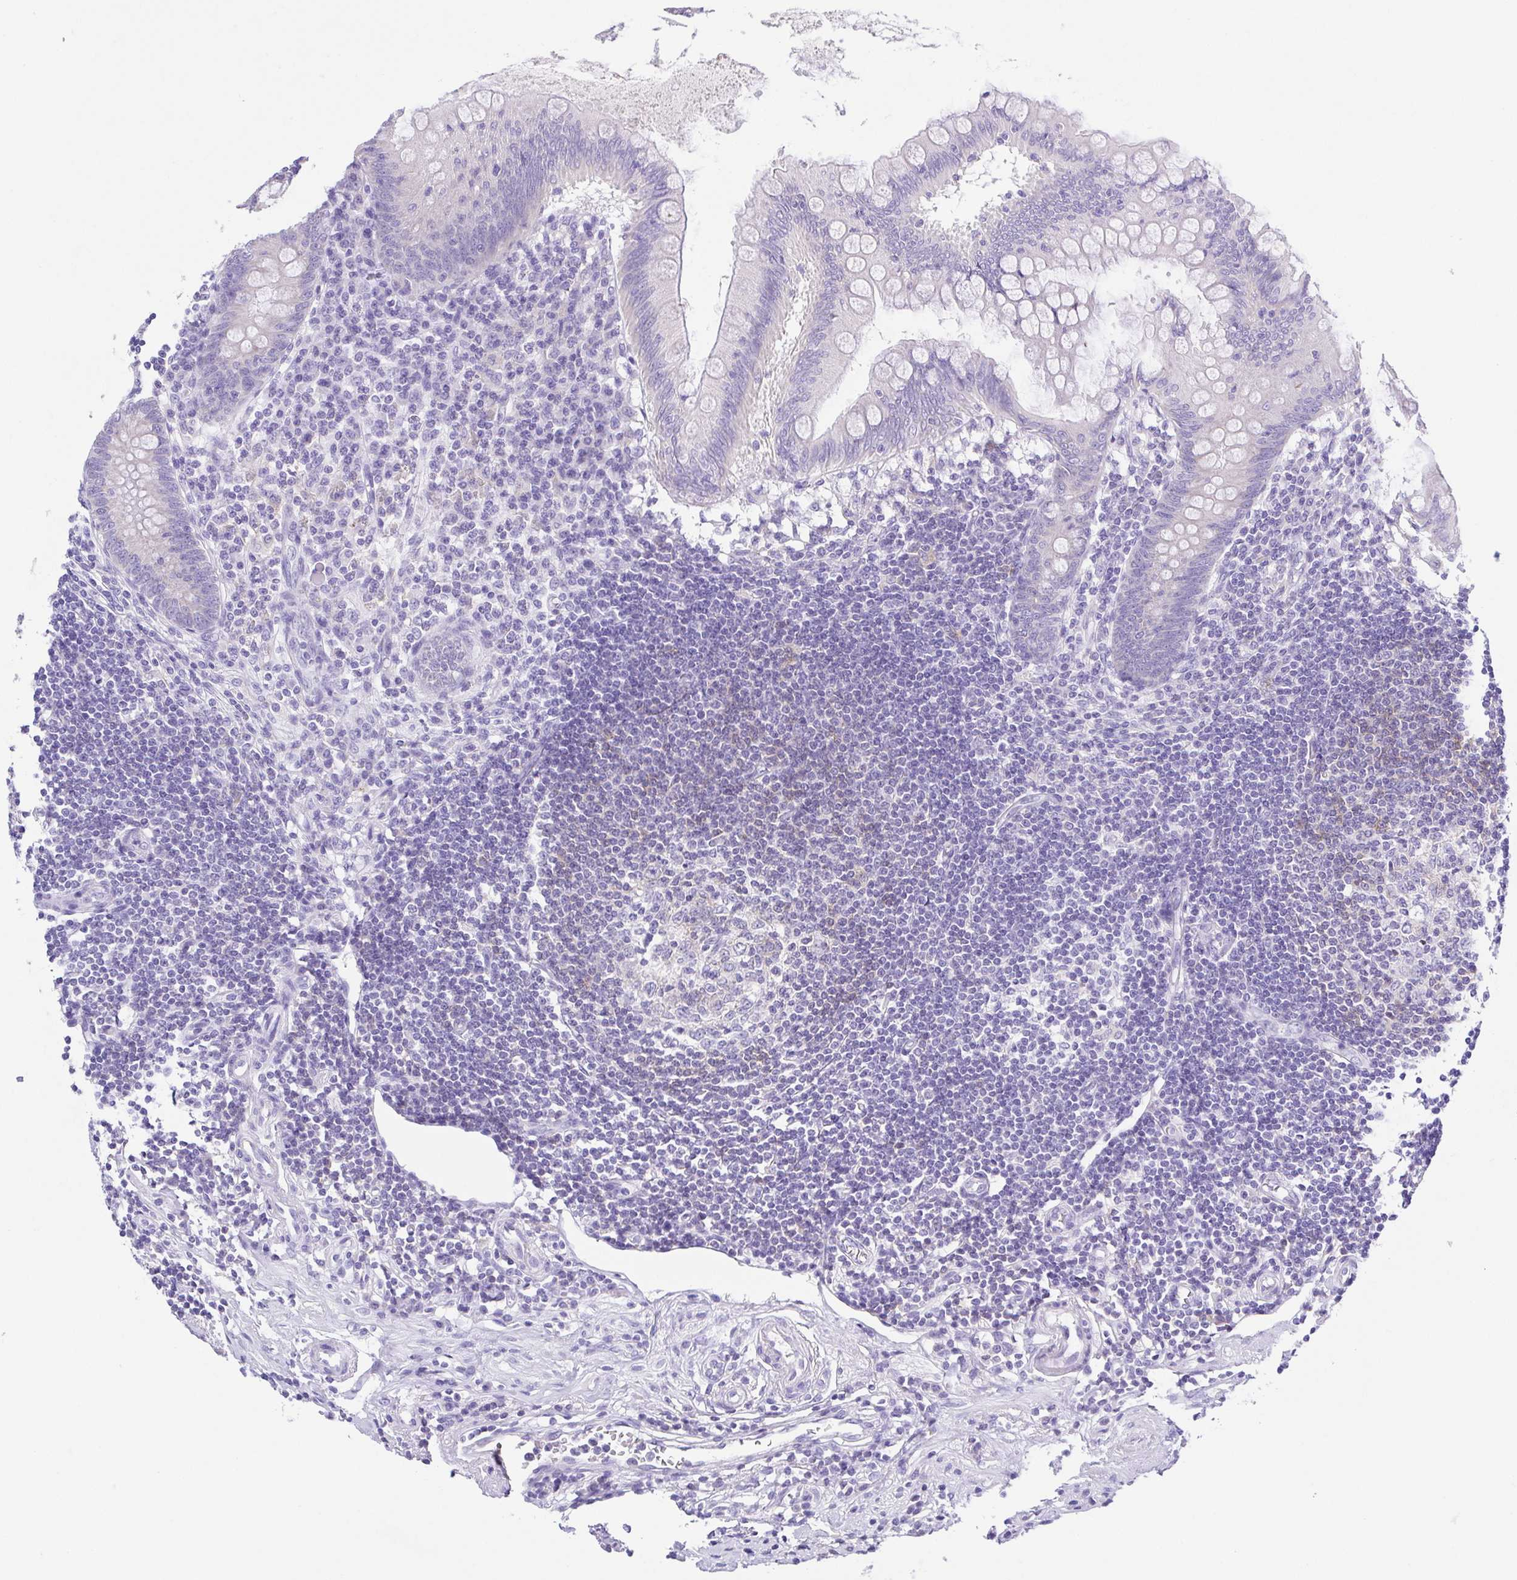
{"staining": {"intensity": "negative", "quantity": "none", "location": "none"}, "tissue": "appendix", "cell_type": "Glandular cells", "image_type": "normal", "snomed": [{"axis": "morphology", "description": "Normal tissue, NOS"}, {"axis": "topography", "description": "Appendix"}], "caption": "This is a micrograph of immunohistochemistry staining of unremarkable appendix, which shows no positivity in glandular cells. (DAB (3,3'-diaminobenzidine) IHC visualized using brightfield microscopy, high magnification).", "gene": "CD72", "patient": {"sex": "female", "age": 57}}